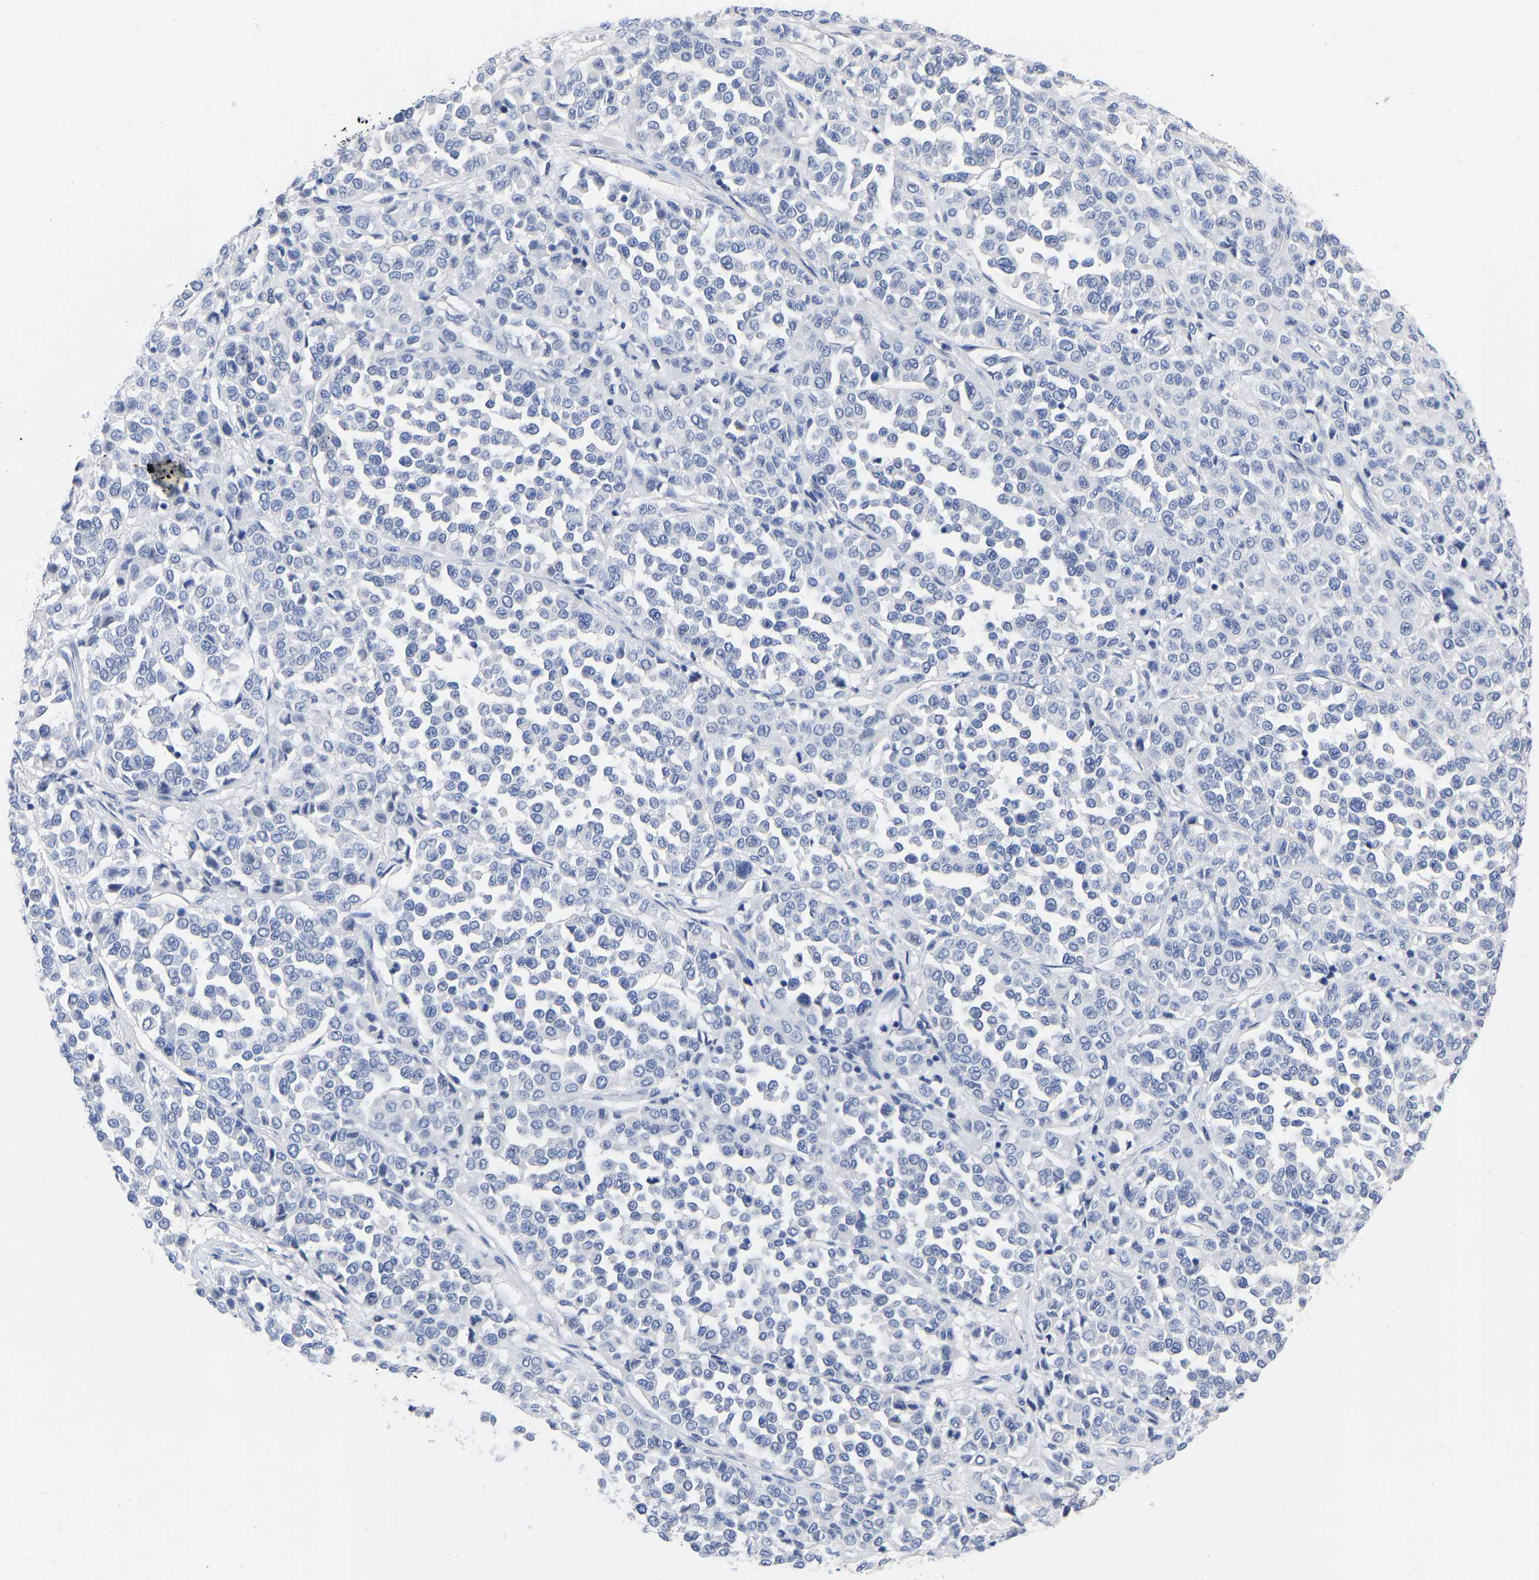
{"staining": {"intensity": "negative", "quantity": "none", "location": "none"}, "tissue": "melanoma", "cell_type": "Tumor cells", "image_type": "cancer", "snomed": [{"axis": "morphology", "description": "Malignant melanoma, Metastatic site"}, {"axis": "topography", "description": "Pancreas"}], "caption": "Melanoma stained for a protein using immunohistochemistry demonstrates no staining tumor cells.", "gene": "GPA33", "patient": {"sex": "female", "age": 30}}